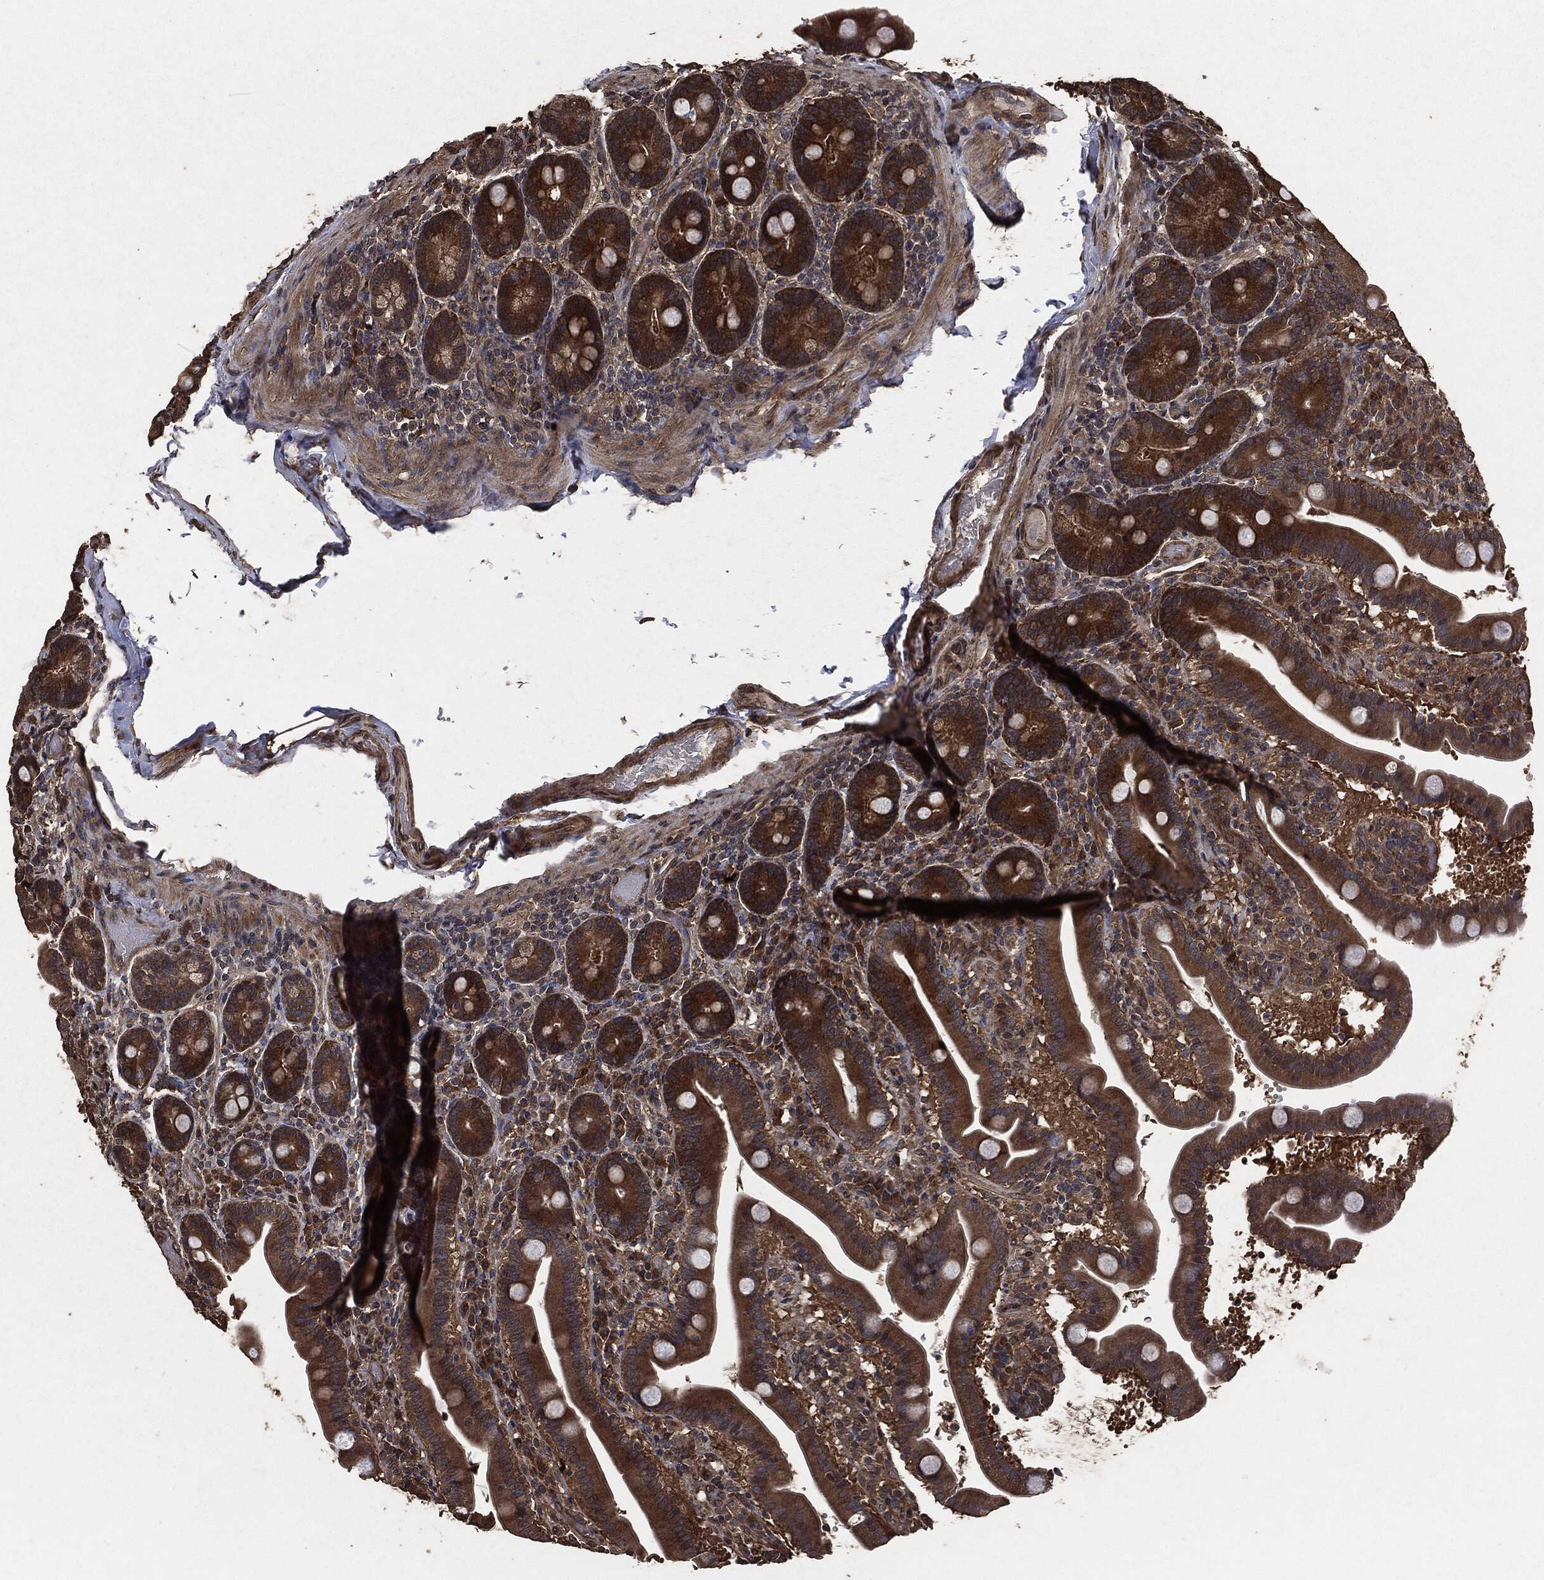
{"staining": {"intensity": "moderate", "quantity": "25%-75%", "location": "cytoplasmic/membranous"}, "tissue": "small intestine", "cell_type": "Glandular cells", "image_type": "normal", "snomed": [{"axis": "morphology", "description": "Normal tissue, NOS"}, {"axis": "topography", "description": "Small intestine"}], "caption": "Human small intestine stained for a protein (brown) shows moderate cytoplasmic/membranous positive expression in approximately 25%-75% of glandular cells.", "gene": "AKT1S1", "patient": {"sex": "male", "age": 66}}